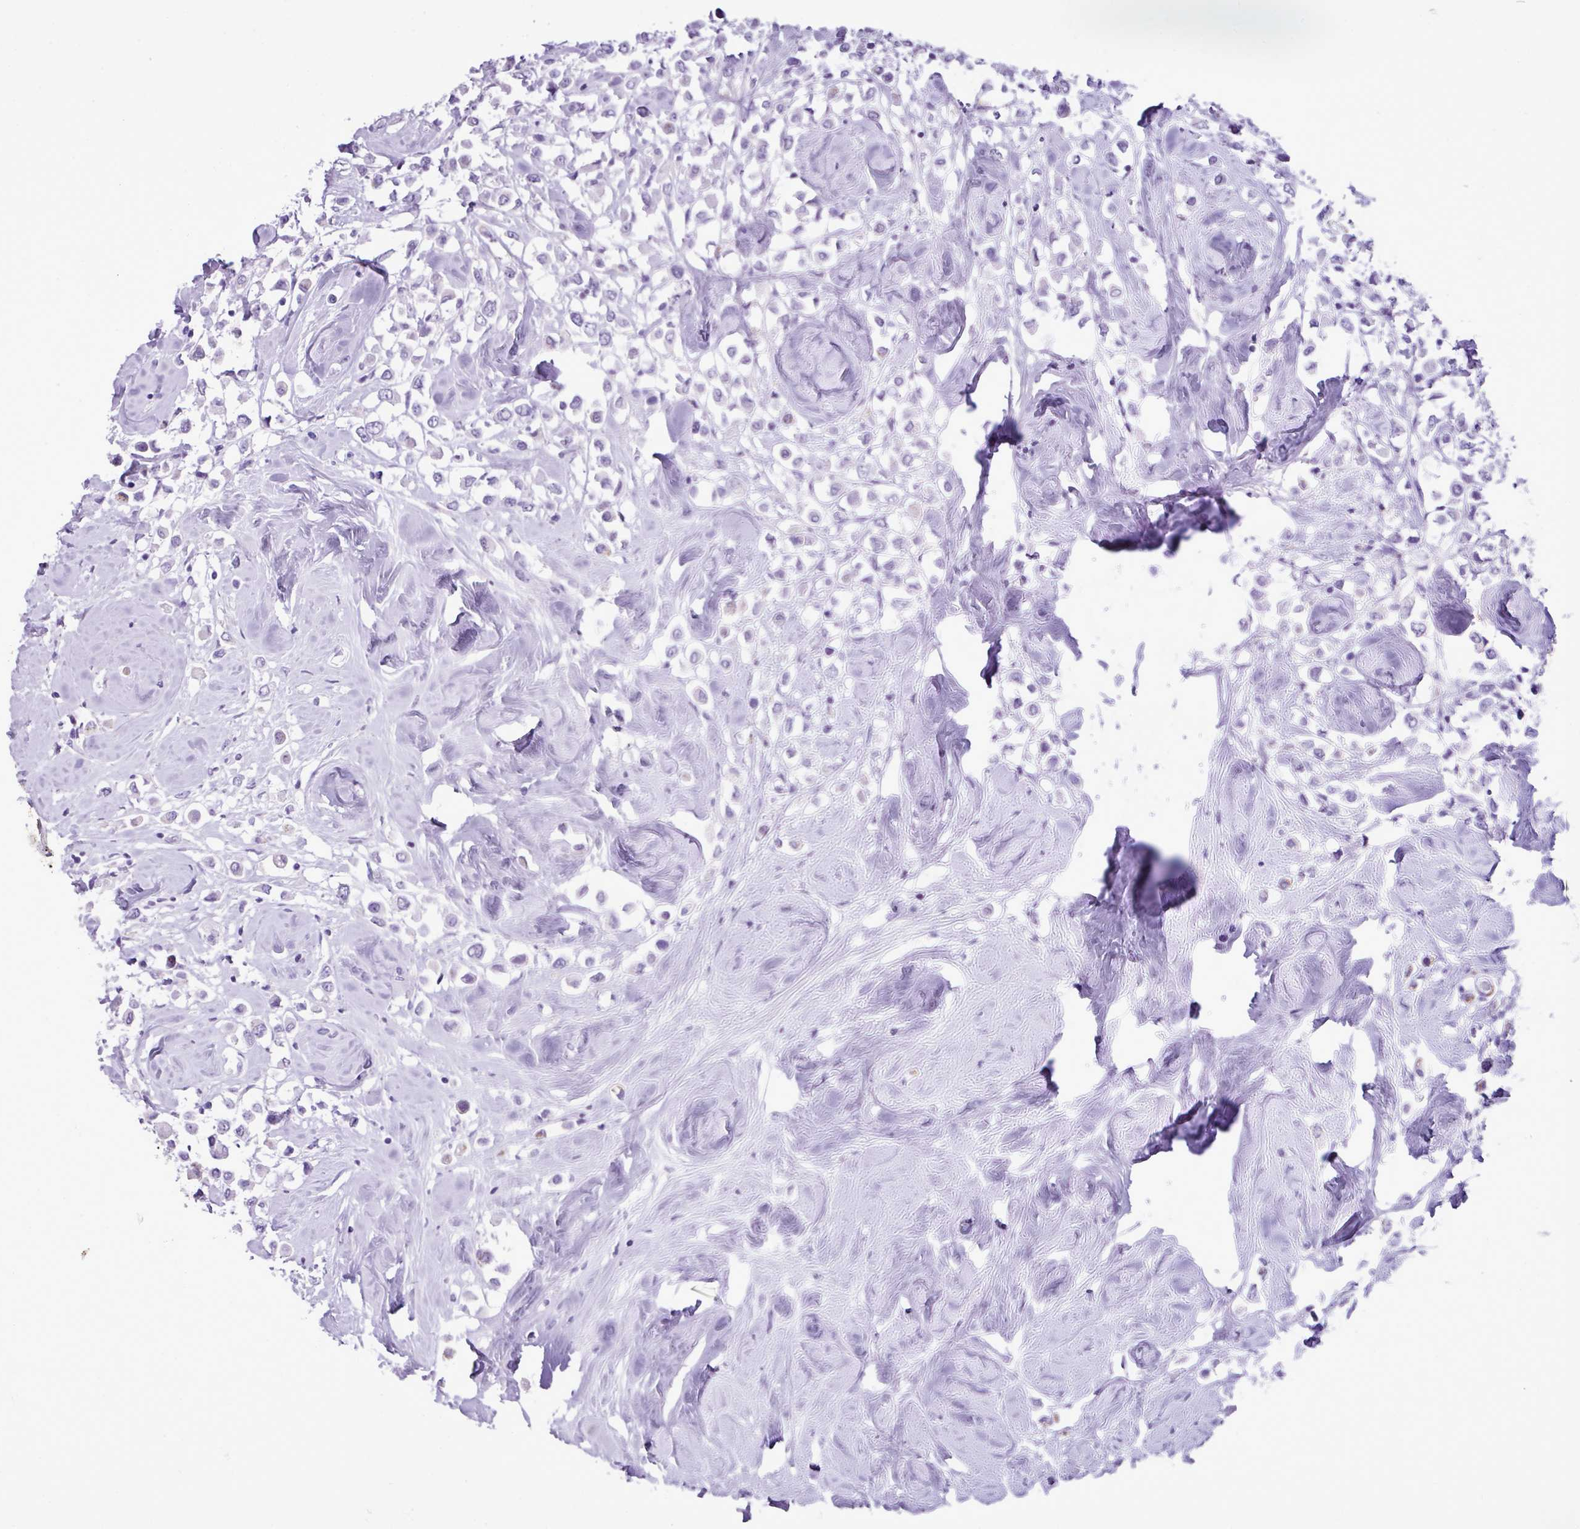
{"staining": {"intensity": "negative", "quantity": "none", "location": "none"}, "tissue": "breast cancer", "cell_type": "Tumor cells", "image_type": "cancer", "snomed": [{"axis": "morphology", "description": "Duct carcinoma"}, {"axis": "topography", "description": "Breast"}], "caption": "Immunohistochemistry (IHC) micrograph of breast cancer (invasive ductal carcinoma) stained for a protein (brown), which demonstrates no staining in tumor cells.", "gene": "ZSCAN5A", "patient": {"sex": "female", "age": 61}}